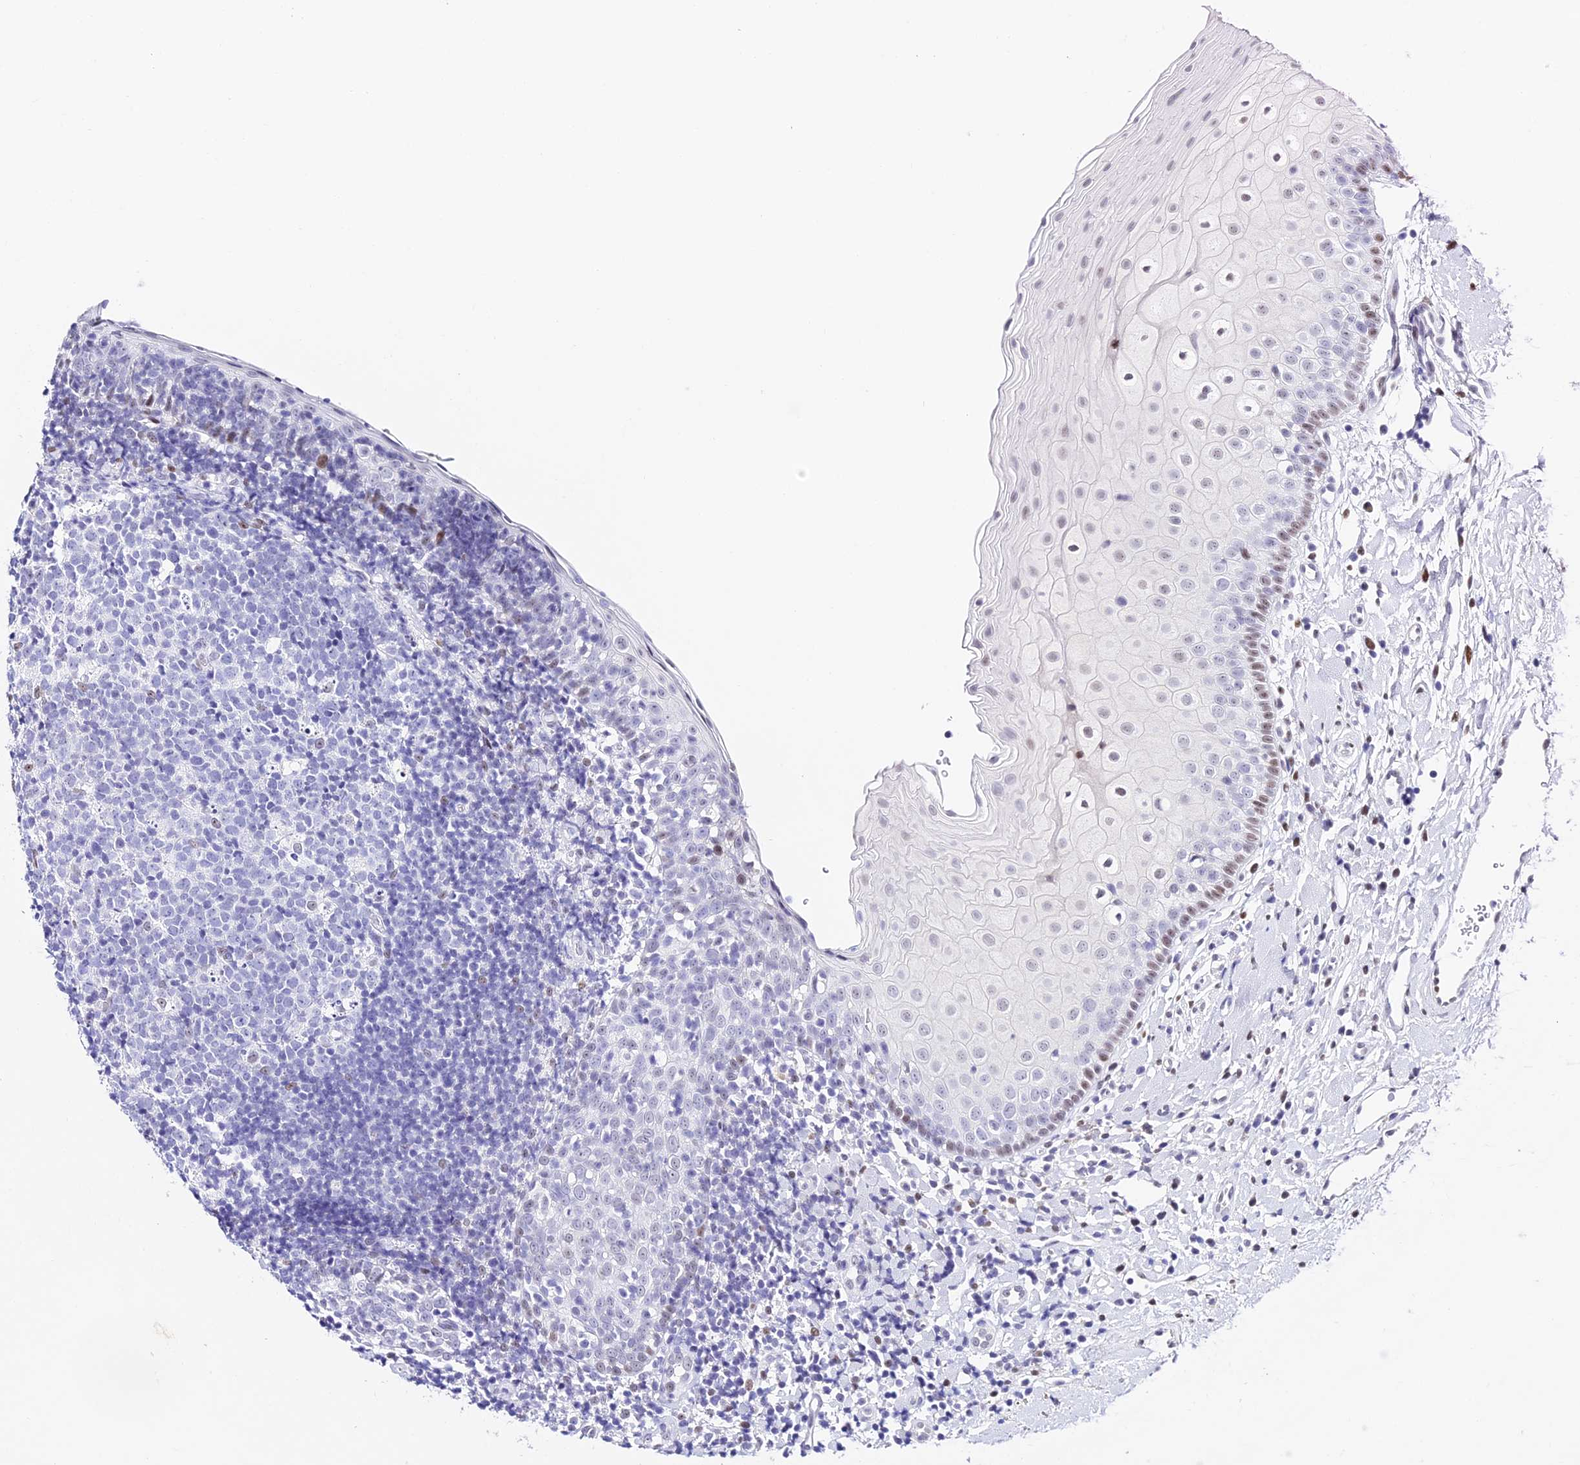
{"staining": {"intensity": "moderate", "quantity": "<25%", "location": "nuclear"}, "tissue": "oral mucosa", "cell_type": "Squamous epithelial cells", "image_type": "normal", "snomed": [{"axis": "morphology", "description": "Normal tissue, NOS"}, {"axis": "topography", "description": "Oral tissue"}], "caption": "Immunohistochemical staining of unremarkable human oral mucosa displays <25% levels of moderate nuclear protein positivity in about <25% of squamous epithelial cells. Using DAB (brown) and hematoxylin (blue) stains, captured at high magnification using brightfield microscopy.", "gene": "POFUT2", "patient": {"sex": "male", "age": 46}}